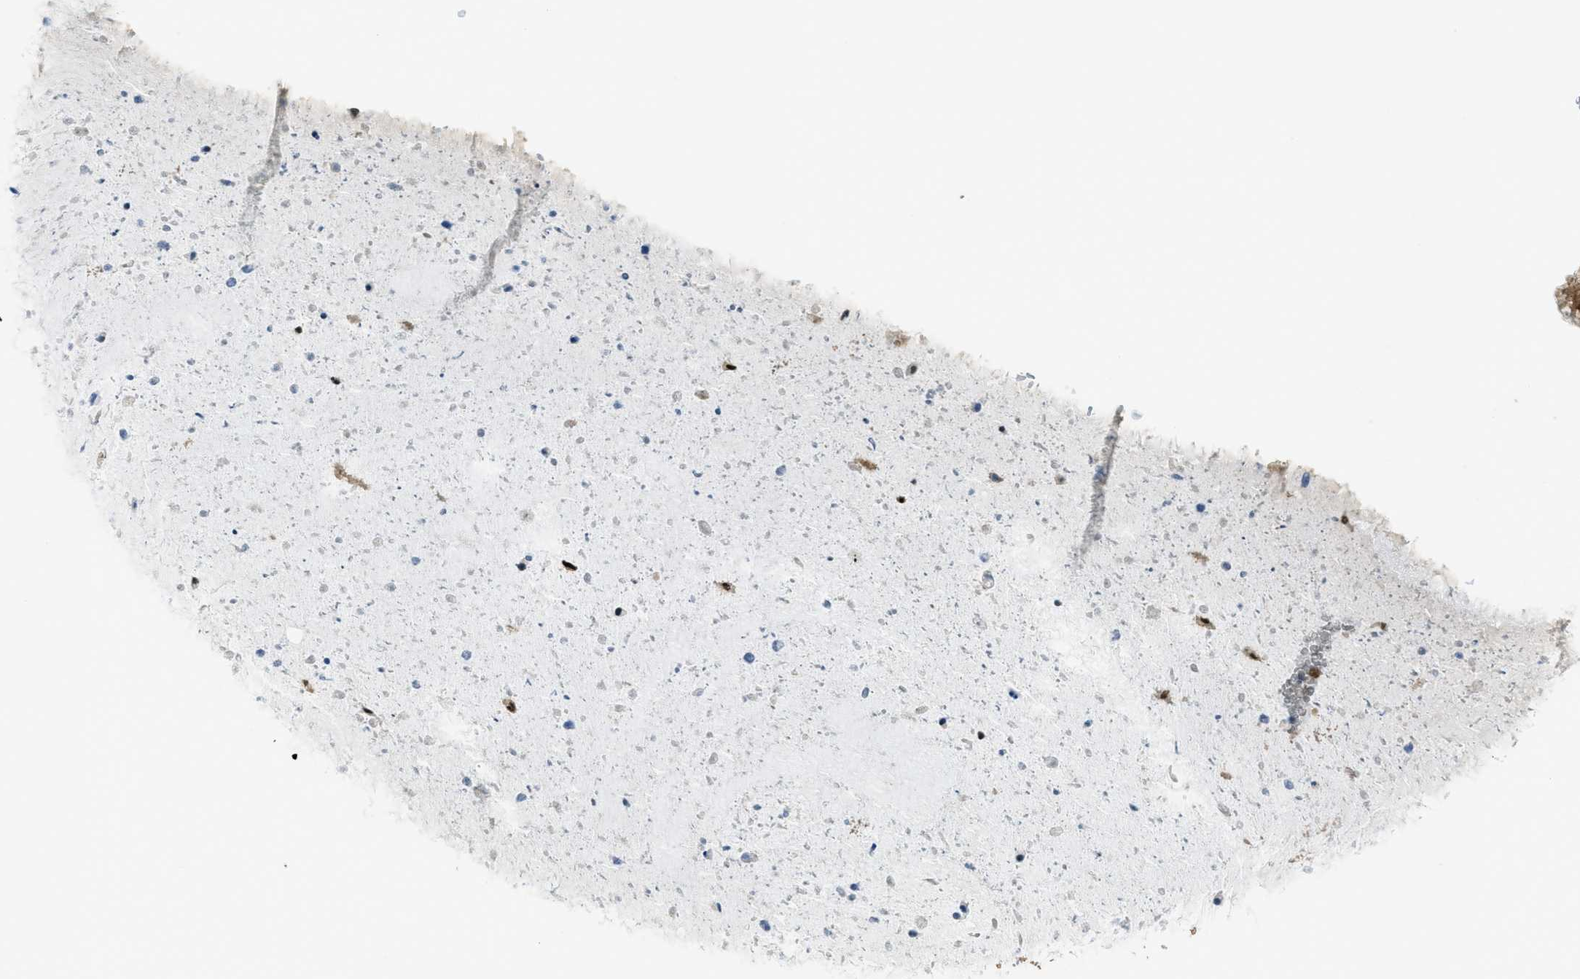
{"staining": {"intensity": "strong", "quantity": ">75%", "location": "cytoplasmic/membranous,nuclear"}, "tissue": "bronchus", "cell_type": "Respiratory epithelial cells", "image_type": "normal", "snomed": [{"axis": "morphology", "description": "Normal tissue, NOS"}, {"axis": "morphology", "description": "Adenocarcinoma, NOS"}, {"axis": "morphology", "description": "Adenocarcinoma, metastatic, NOS"}, {"axis": "topography", "description": "Lymph node"}, {"axis": "topography", "description": "Bronchus"}, {"axis": "topography", "description": "Lung"}], "caption": "Immunohistochemistry (DAB (3,3'-diaminobenzidine)) staining of unremarkable human bronchus reveals strong cytoplasmic/membranous,nuclear protein positivity in about >75% of respiratory epithelial cells.", "gene": "TNPO1", "patient": {"sex": "female", "age": 54}}